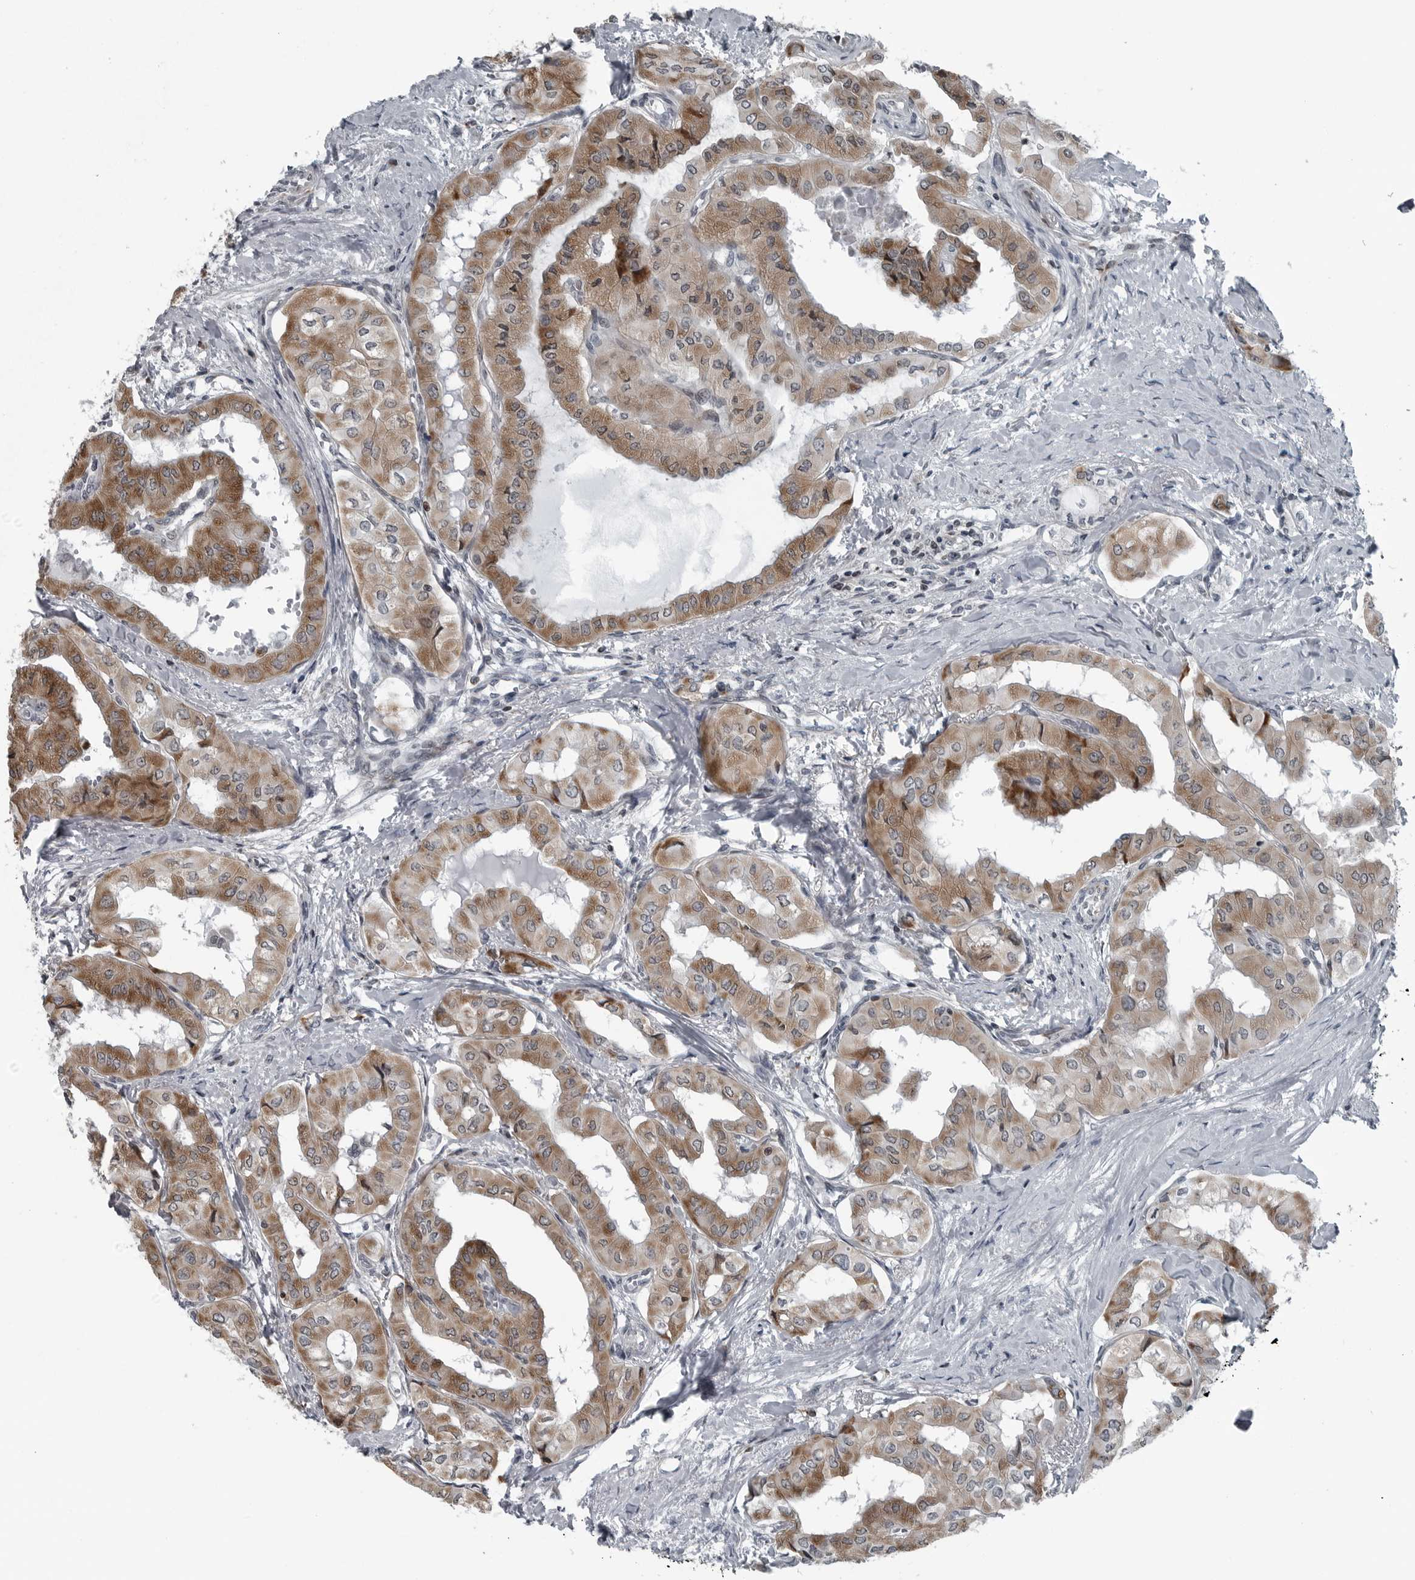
{"staining": {"intensity": "moderate", "quantity": ">75%", "location": "cytoplasmic/membranous"}, "tissue": "thyroid cancer", "cell_type": "Tumor cells", "image_type": "cancer", "snomed": [{"axis": "morphology", "description": "Papillary adenocarcinoma, NOS"}, {"axis": "topography", "description": "Thyroid gland"}], "caption": "Immunohistochemistry histopathology image of thyroid papillary adenocarcinoma stained for a protein (brown), which reveals medium levels of moderate cytoplasmic/membranous positivity in approximately >75% of tumor cells.", "gene": "GAK", "patient": {"sex": "female", "age": 59}}